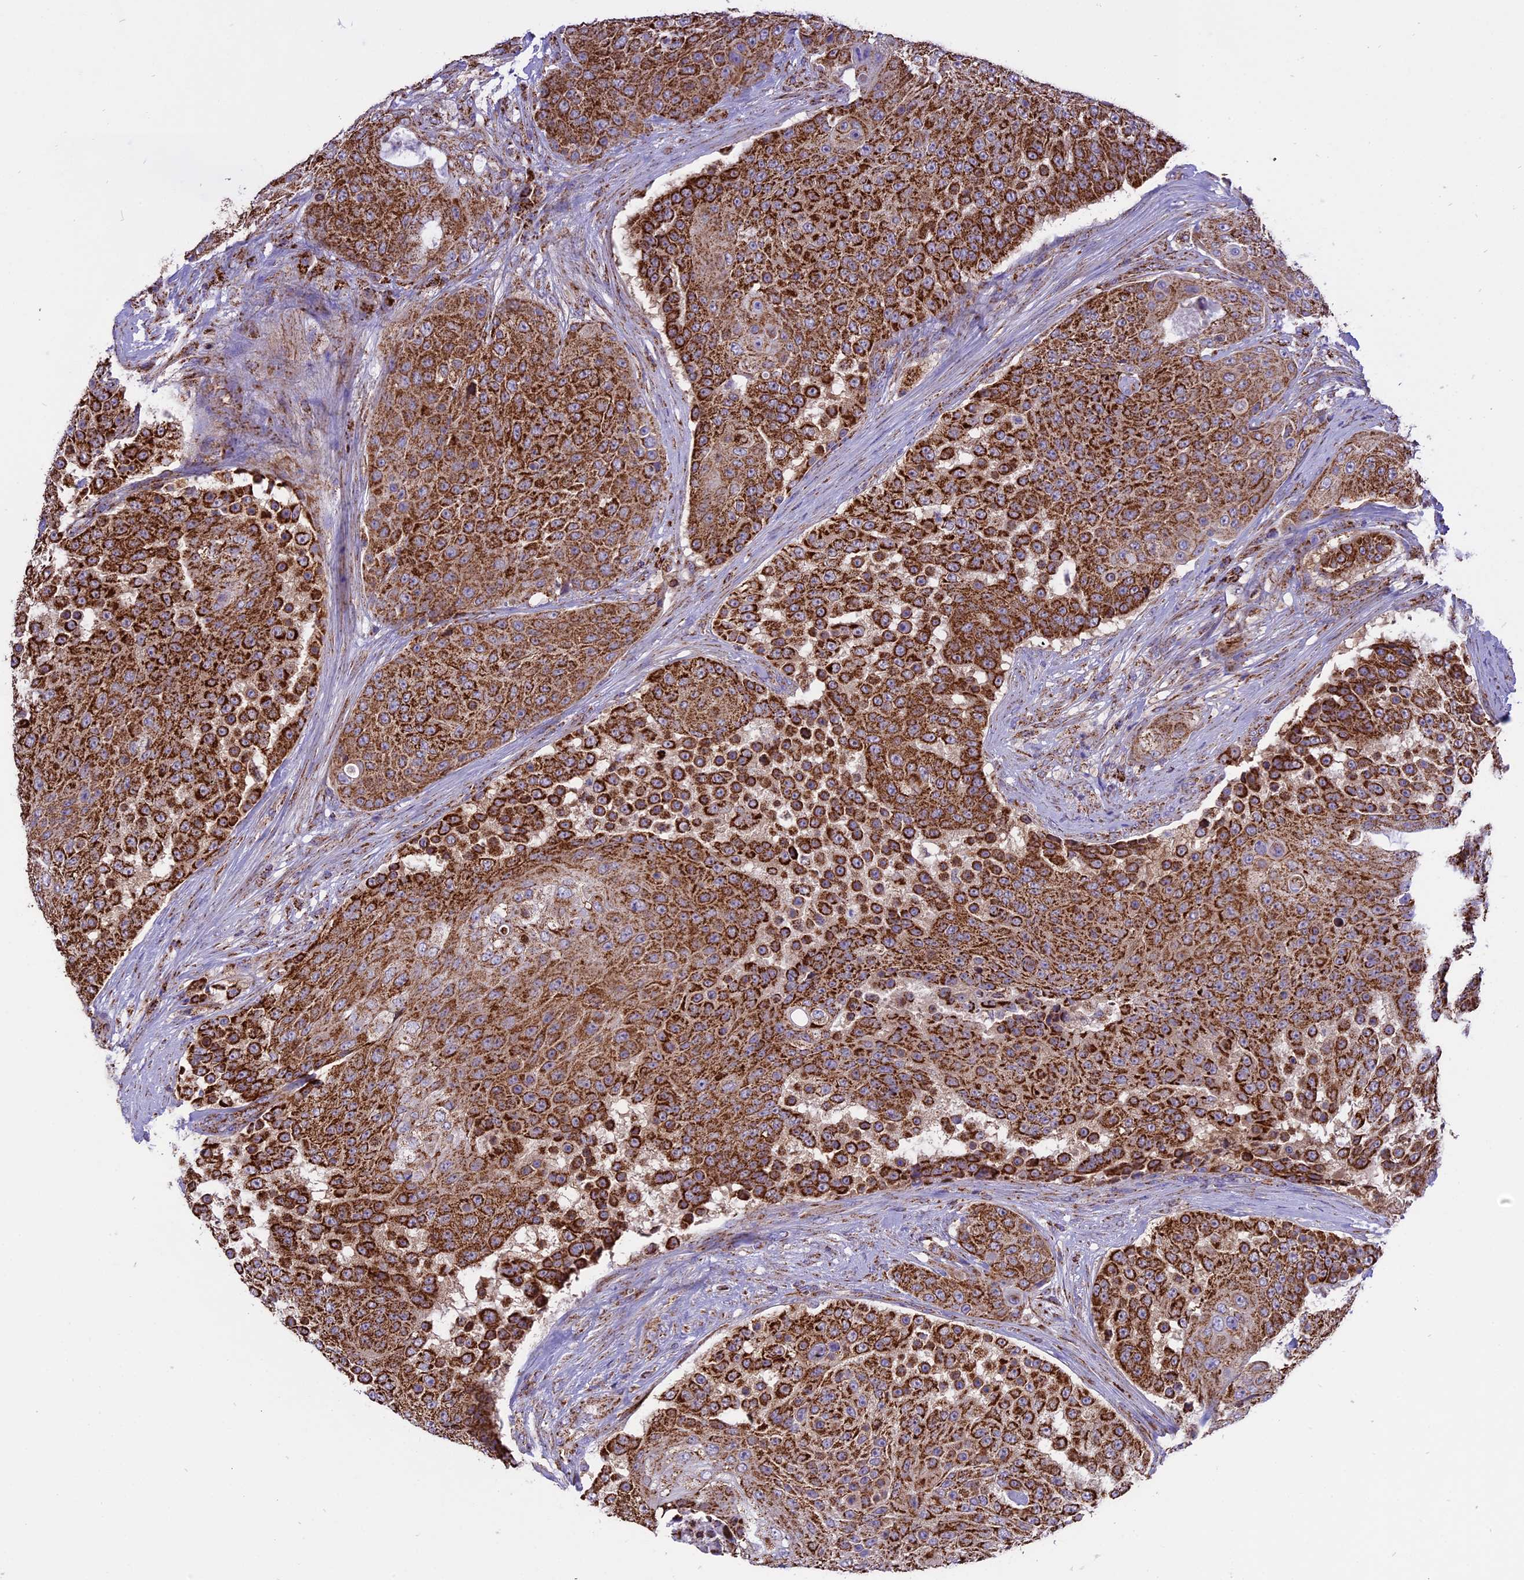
{"staining": {"intensity": "strong", "quantity": ">75%", "location": "cytoplasmic/membranous"}, "tissue": "urothelial cancer", "cell_type": "Tumor cells", "image_type": "cancer", "snomed": [{"axis": "morphology", "description": "Urothelial carcinoma, High grade"}, {"axis": "topography", "description": "Urinary bladder"}], "caption": "Strong cytoplasmic/membranous positivity is seen in about >75% of tumor cells in urothelial cancer. (Brightfield microscopy of DAB IHC at high magnification).", "gene": "TTC4", "patient": {"sex": "female", "age": 63}}